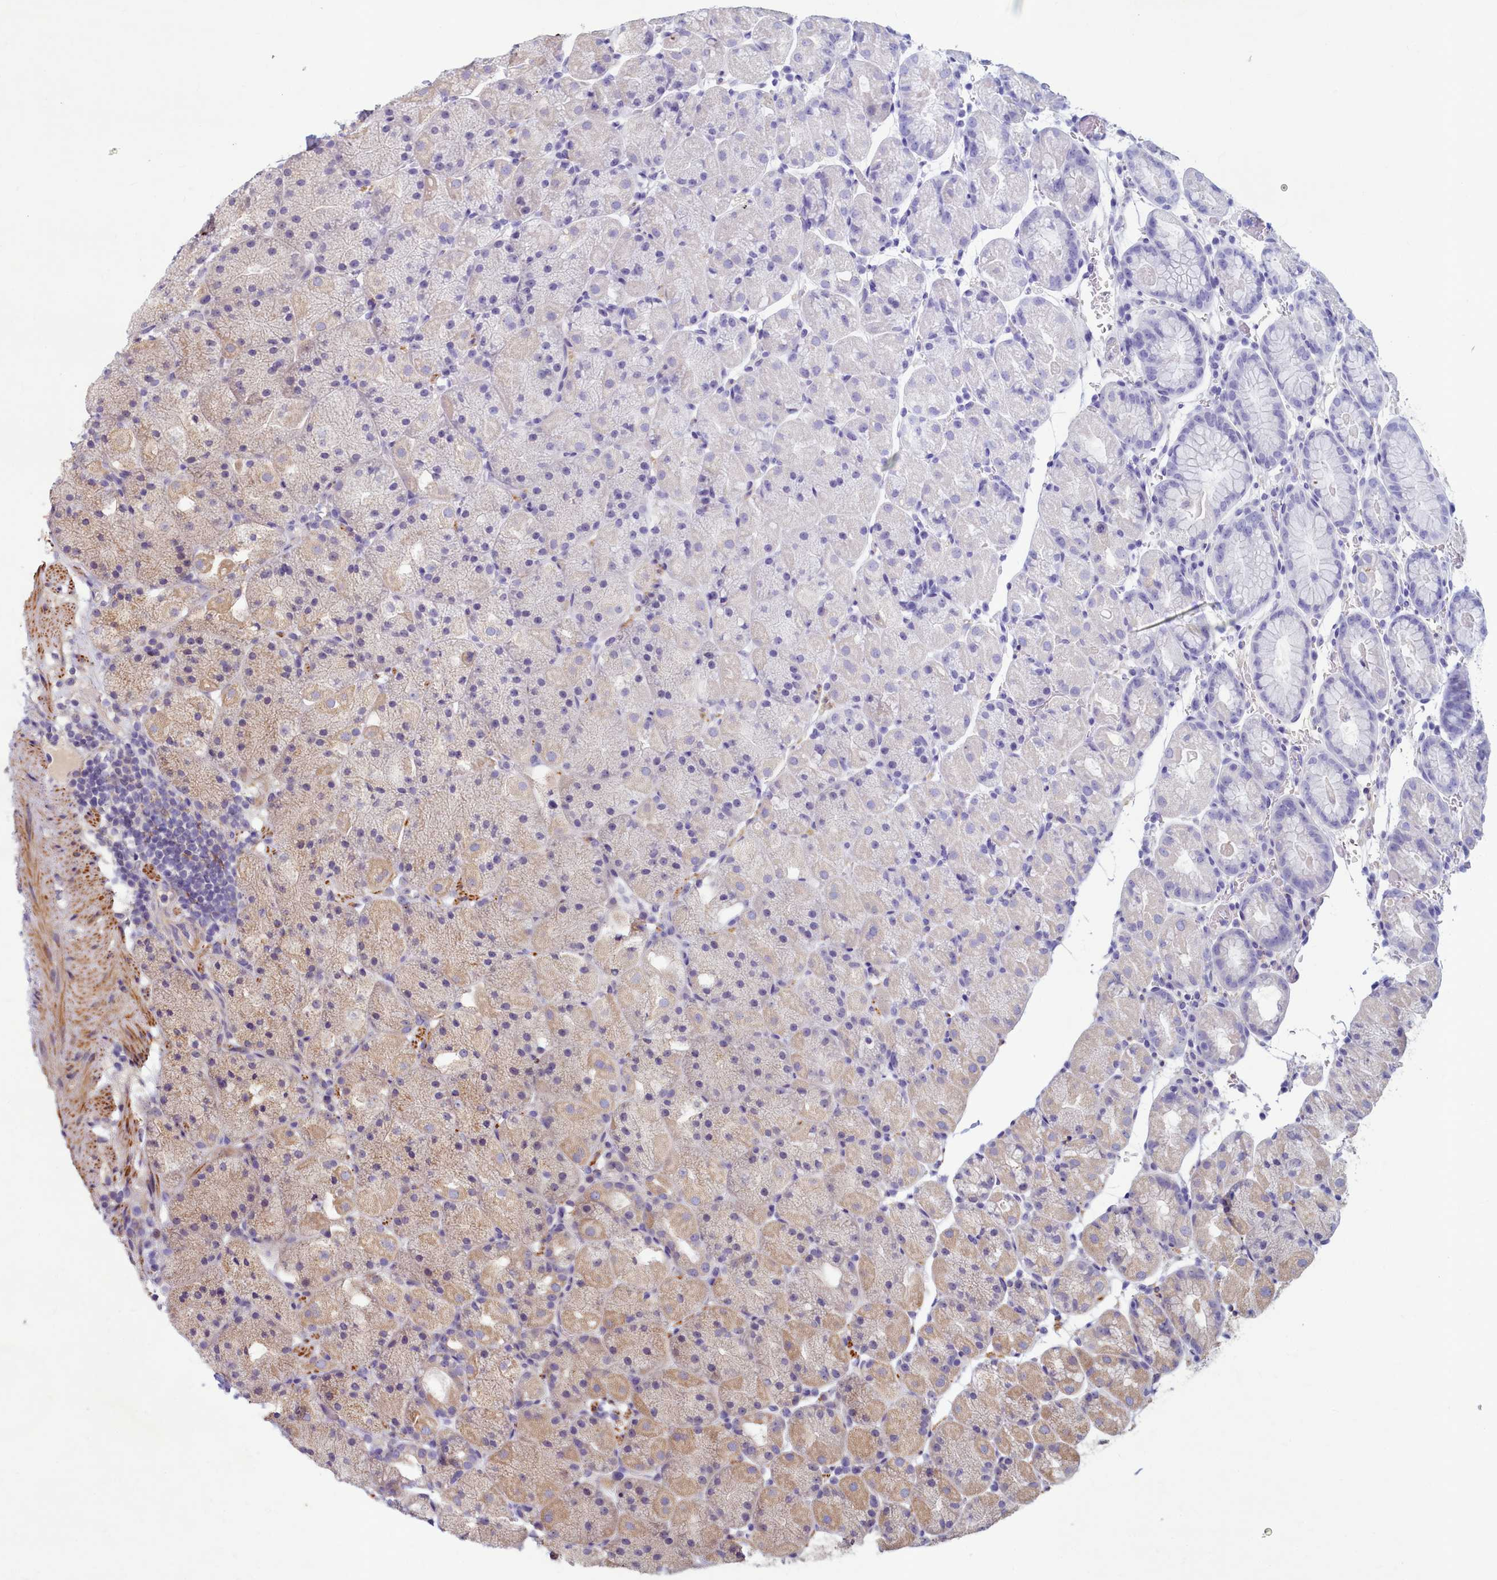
{"staining": {"intensity": "weak", "quantity": "25%-75%", "location": "cytoplasmic/membranous"}, "tissue": "stomach", "cell_type": "Glandular cells", "image_type": "normal", "snomed": [{"axis": "morphology", "description": "Normal tissue, NOS"}, {"axis": "topography", "description": "Stomach, upper"}, {"axis": "topography", "description": "Stomach, lower"}], "caption": "Human stomach stained with a protein marker displays weak staining in glandular cells.", "gene": "SMPD4", "patient": {"sex": "male", "age": 67}}